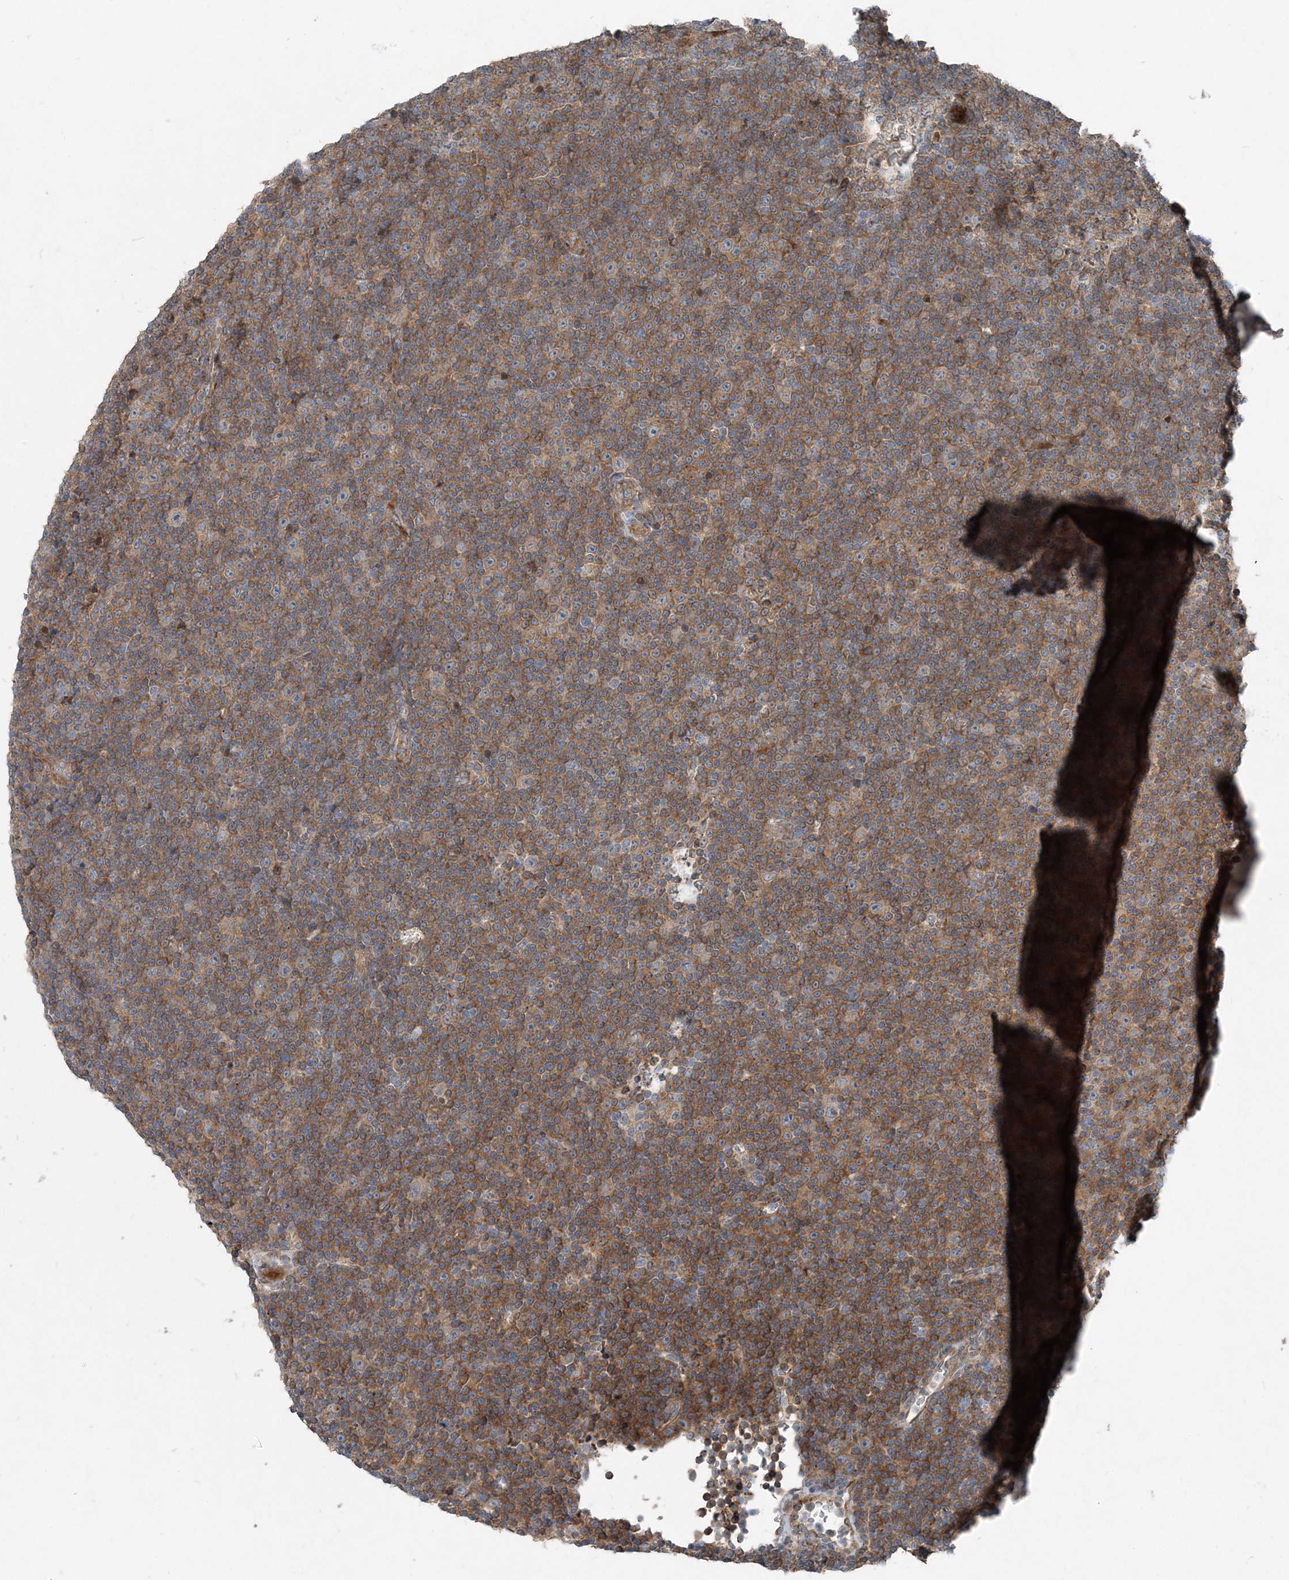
{"staining": {"intensity": "moderate", "quantity": ">75%", "location": "cytoplasmic/membranous"}, "tissue": "lymphoma", "cell_type": "Tumor cells", "image_type": "cancer", "snomed": [{"axis": "morphology", "description": "Malignant lymphoma, non-Hodgkin's type, Low grade"}, {"axis": "topography", "description": "Lymph node"}], "caption": "Immunohistochemical staining of low-grade malignant lymphoma, non-Hodgkin's type reveals moderate cytoplasmic/membranous protein expression in approximately >75% of tumor cells.", "gene": "INTU", "patient": {"sex": "female", "age": 67}}